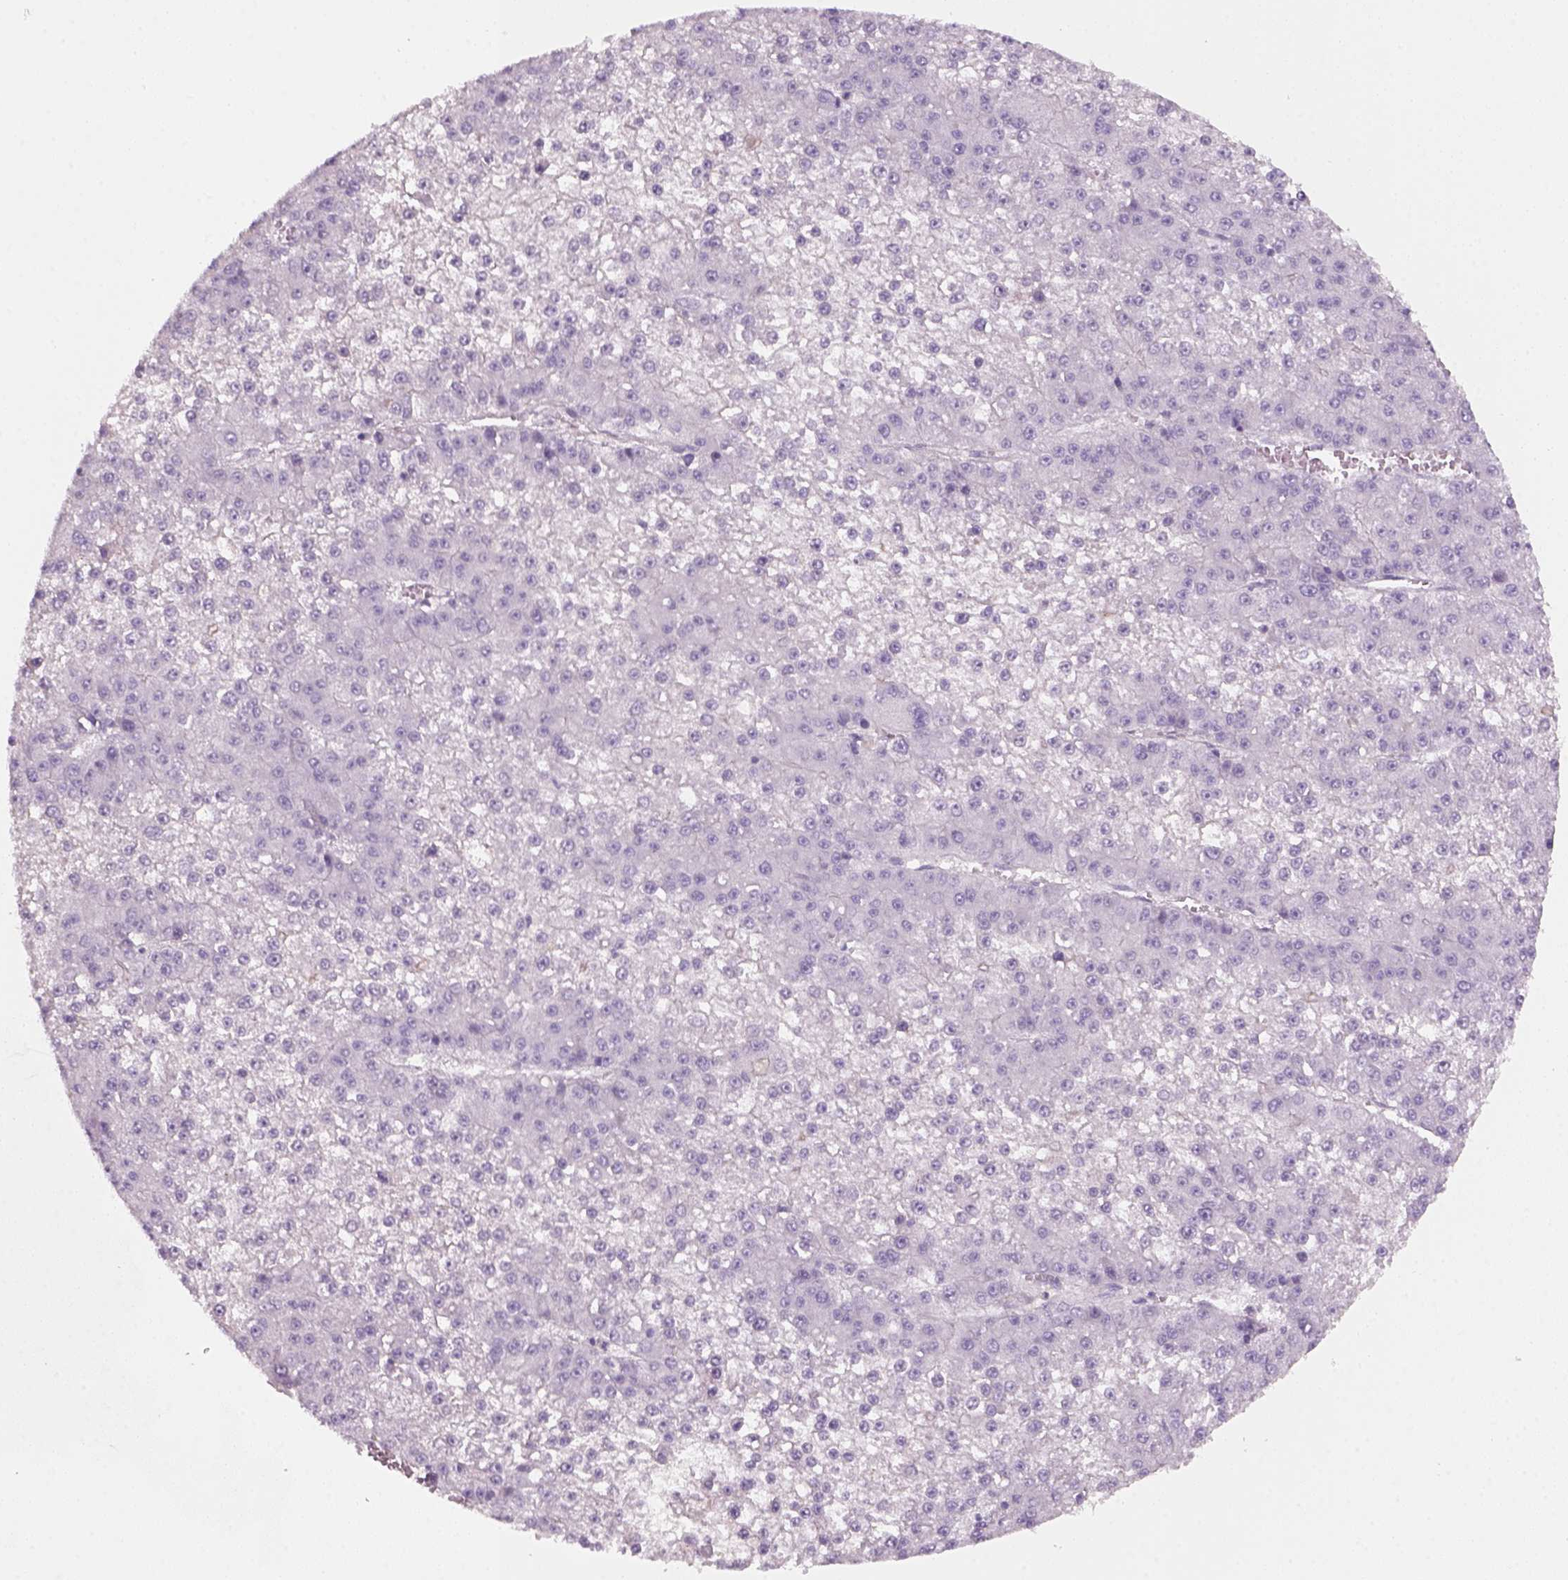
{"staining": {"intensity": "negative", "quantity": "none", "location": "none"}, "tissue": "liver cancer", "cell_type": "Tumor cells", "image_type": "cancer", "snomed": [{"axis": "morphology", "description": "Carcinoma, Hepatocellular, NOS"}, {"axis": "topography", "description": "Liver"}], "caption": "Immunohistochemistry of liver hepatocellular carcinoma reveals no expression in tumor cells. Nuclei are stained in blue.", "gene": "KRT25", "patient": {"sex": "female", "age": 73}}